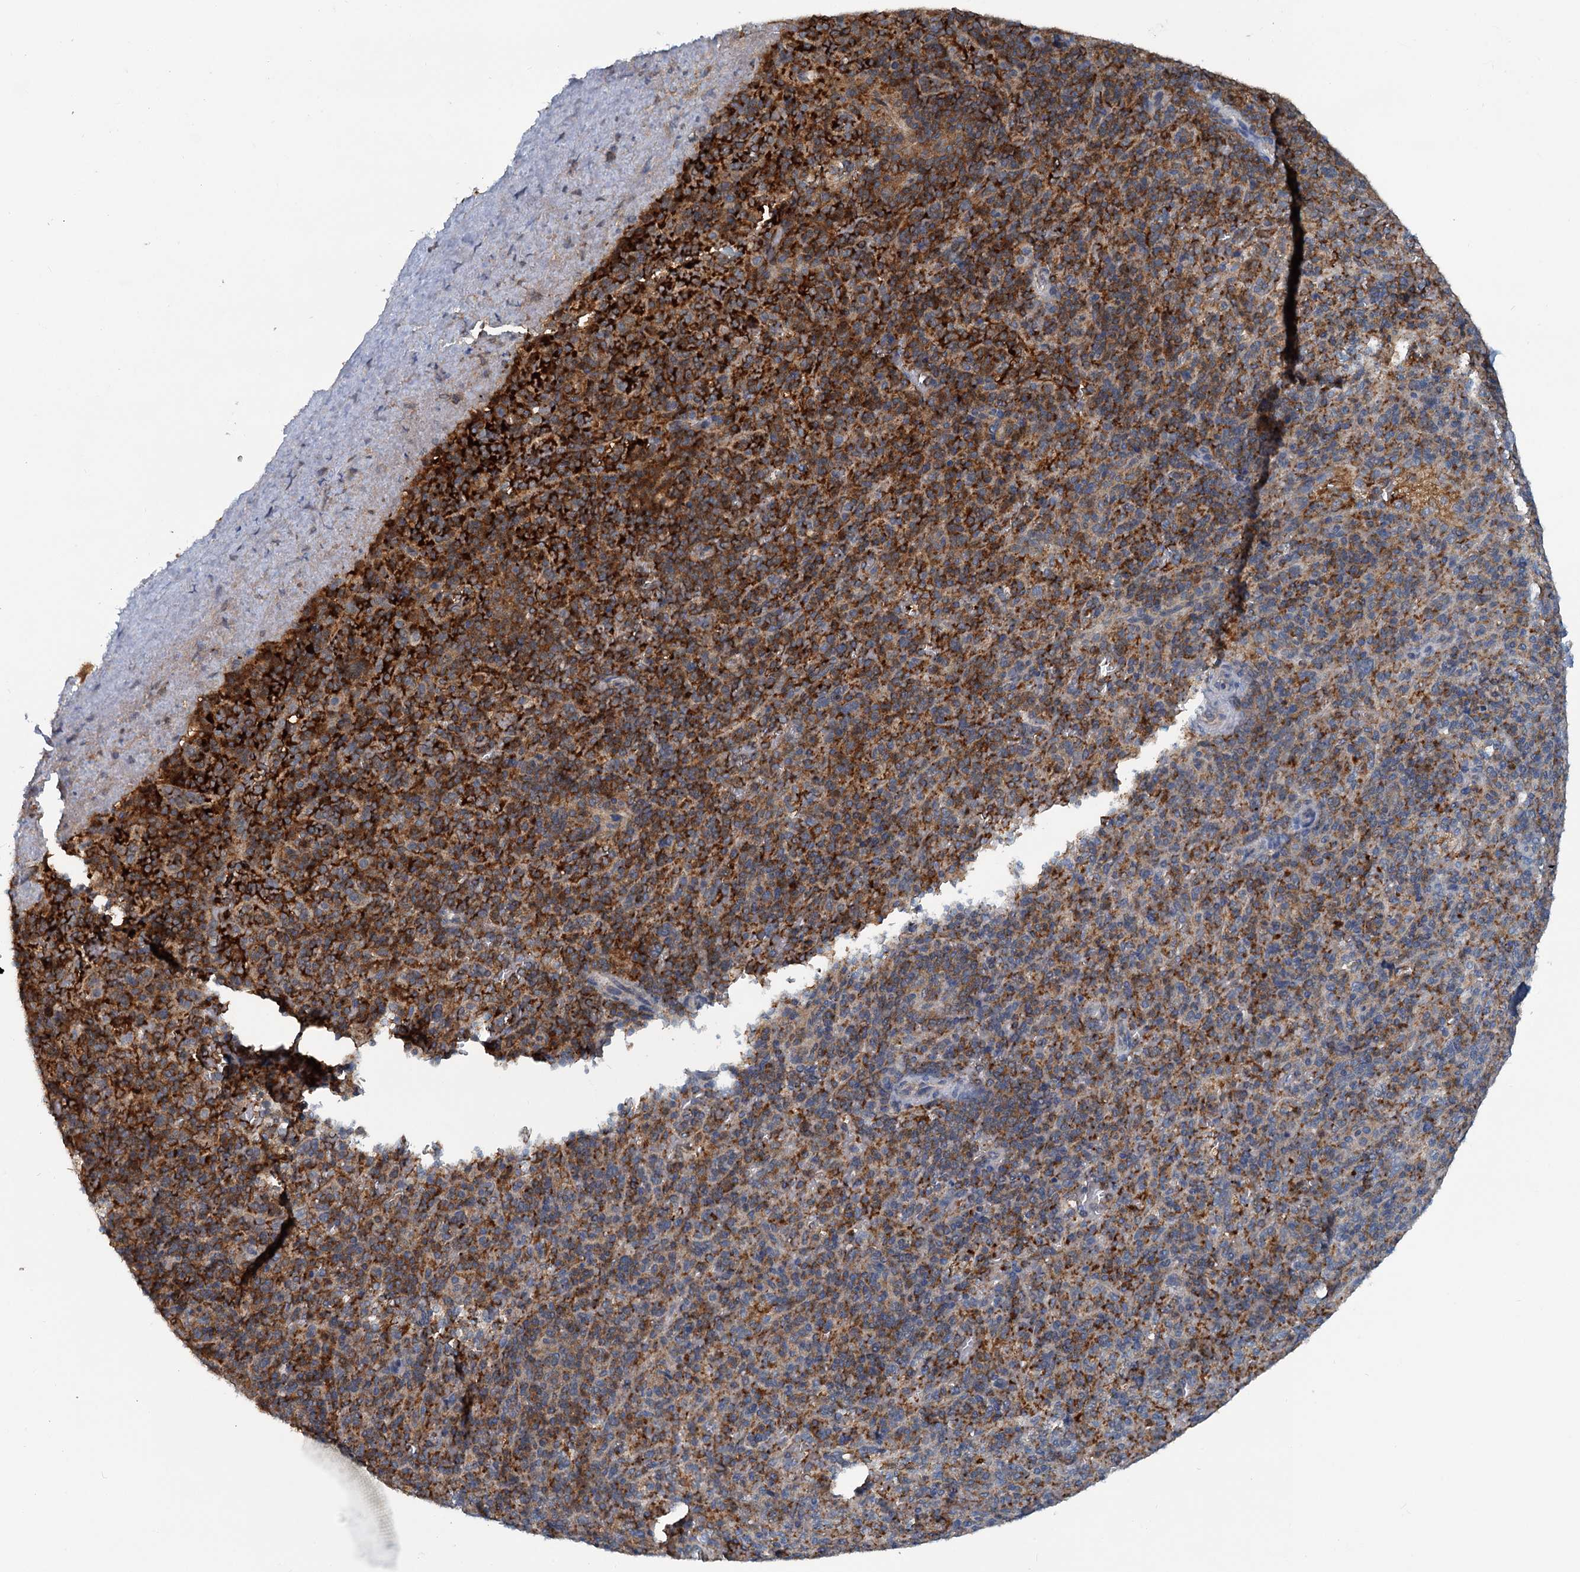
{"staining": {"intensity": "strong", "quantity": ">75%", "location": "cytoplasmic/membranous"}, "tissue": "spleen", "cell_type": "Cells in red pulp", "image_type": "normal", "snomed": [{"axis": "morphology", "description": "Normal tissue, NOS"}, {"axis": "topography", "description": "Spleen"}], "caption": "Strong cytoplasmic/membranous protein expression is identified in about >75% of cells in red pulp in spleen.", "gene": "GCLM", "patient": {"sex": "male", "age": 82}}